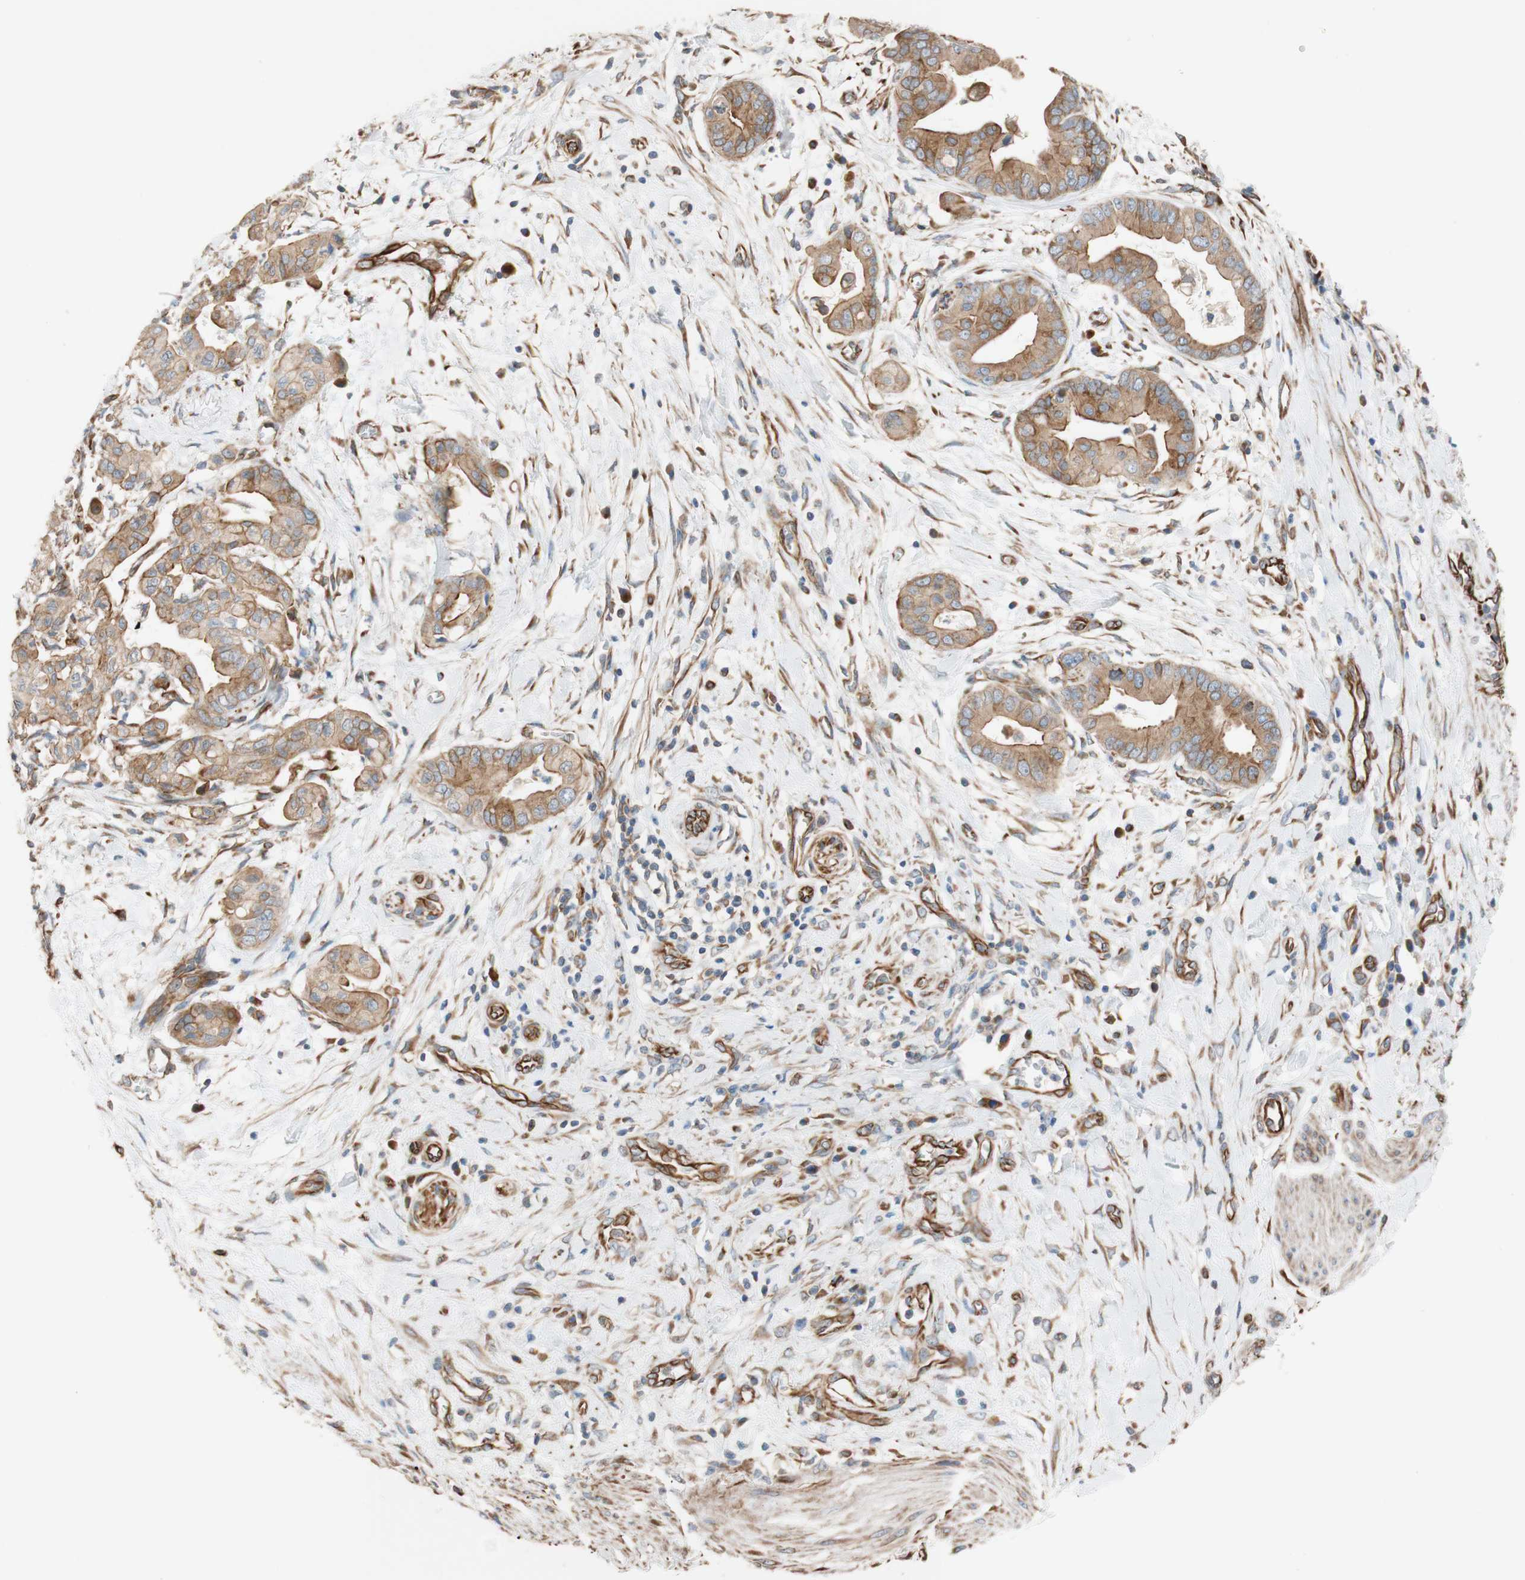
{"staining": {"intensity": "moderate", "quantity": ">75%", "location": "cytoplasmic/membranous"}, "tissue": "pancreatic cancer", "cell_type": "Tumor cells", "image_type": "cancer", "snomed": [{"axis": "morphology", "description": "Adenocarcinoma, NOS"}, {"axis": "topography", "description": "Pancreas"}], "caption": "Tumor cells exhibit medium levels of moderate cytoplasmic/membranous expression in approximately >75% of cells in human adenocarcinoma (pancreatic).", "gene": "C1orf43", "patient": {"sex": "female", "age": 75}}